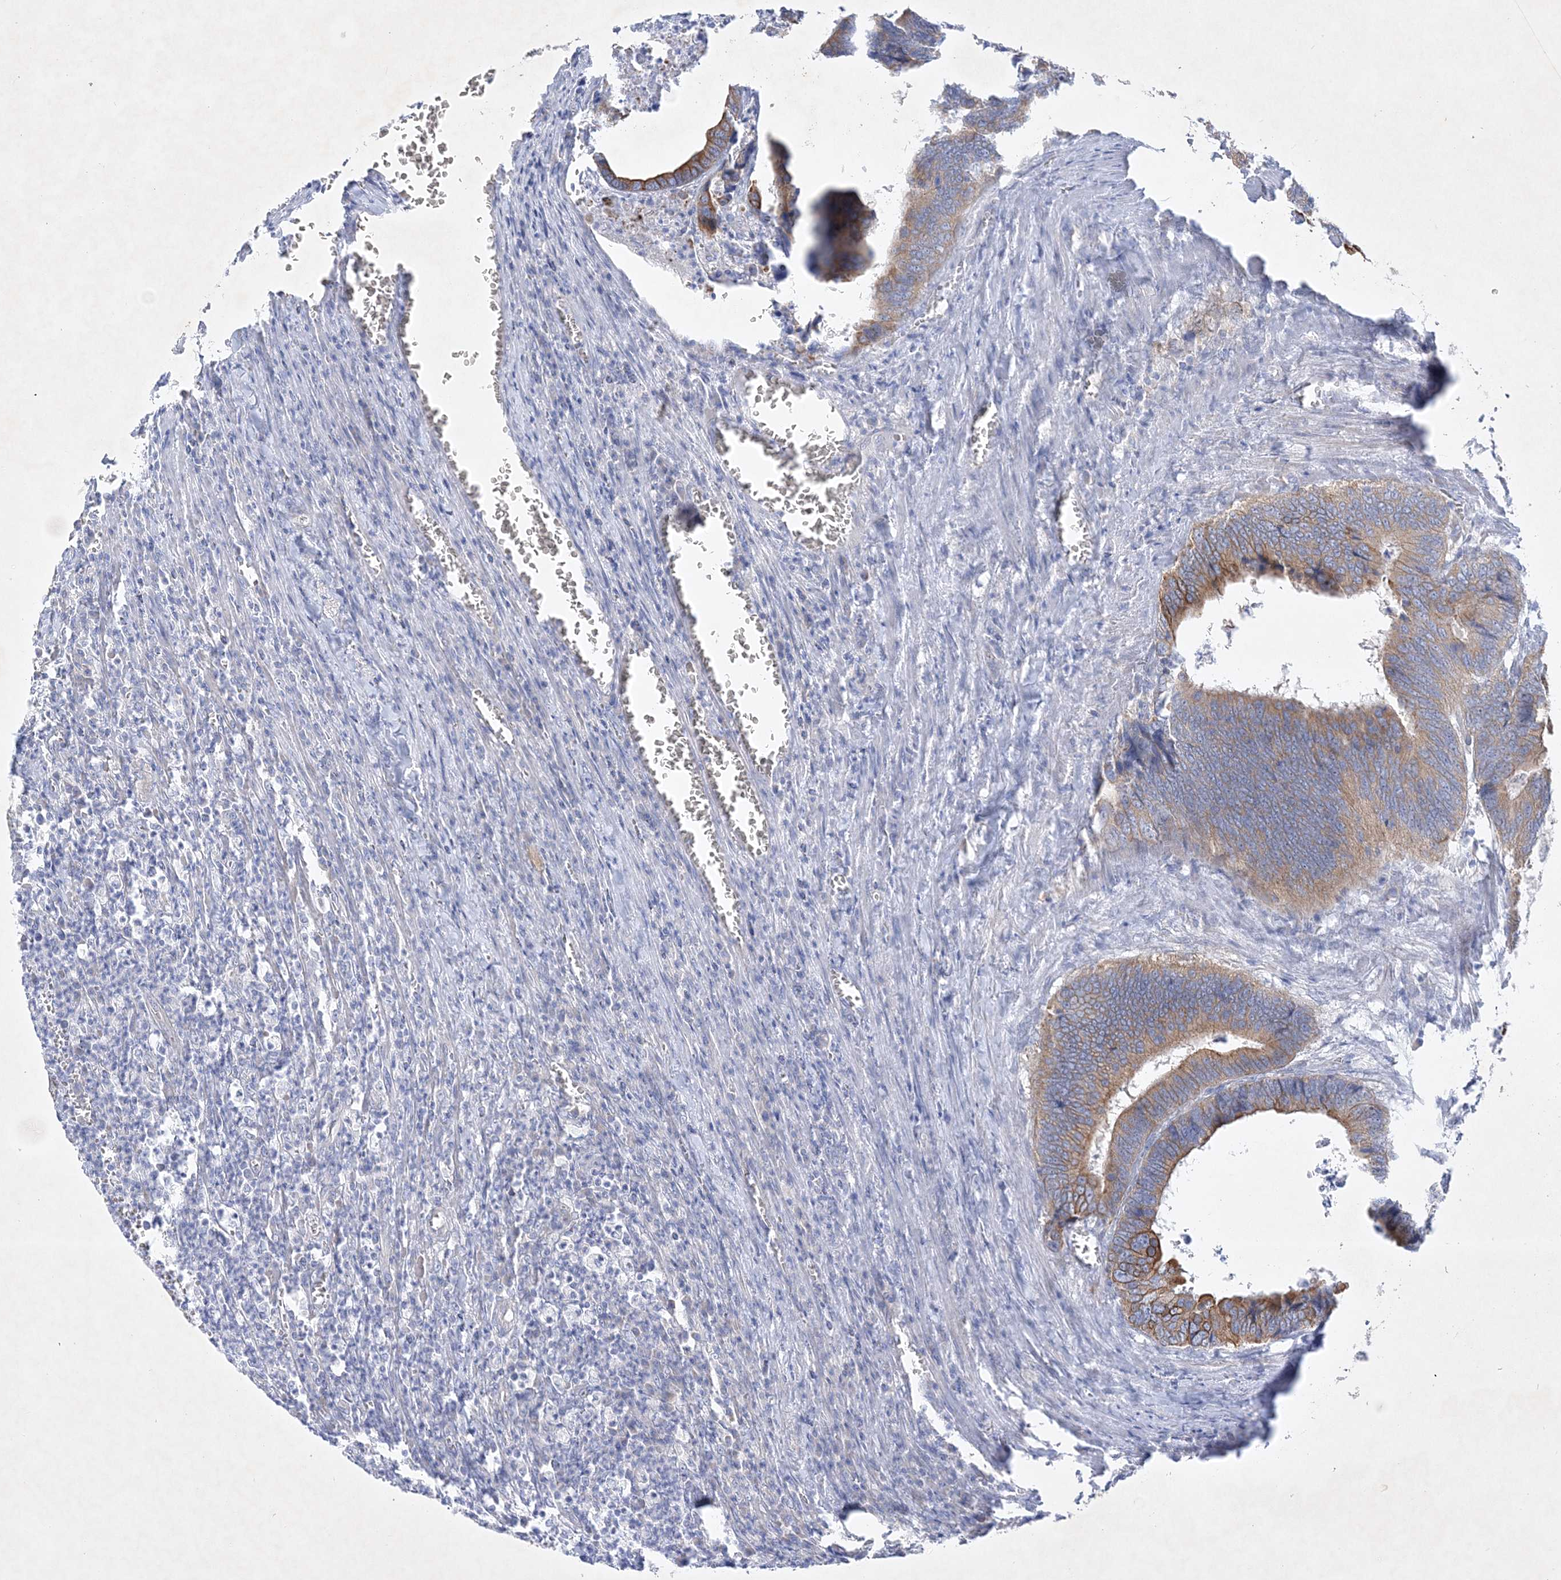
{"staining": {"intensity": "moderate", "quantity": ">75%", "location": "cytoplasmic/membranous"}, "tissue": "colorectal cancer", "cell_type": "Tumor cells", "image_type": "cancer", "snomed": [{"axis": "morphology", "description": "Adenocarcinoma, NOS"}, {"axis": "topography", "description": "Colon"}], "caption": "Protein expression by immunohistochemistry (IHC) displays moderate cytoplasmic/membranous expression in approximately >75% of tumor cells in colorectal adenocarcinoma.", "gene": "FARSB", "patient": {"sex": "male", "age": 72}}